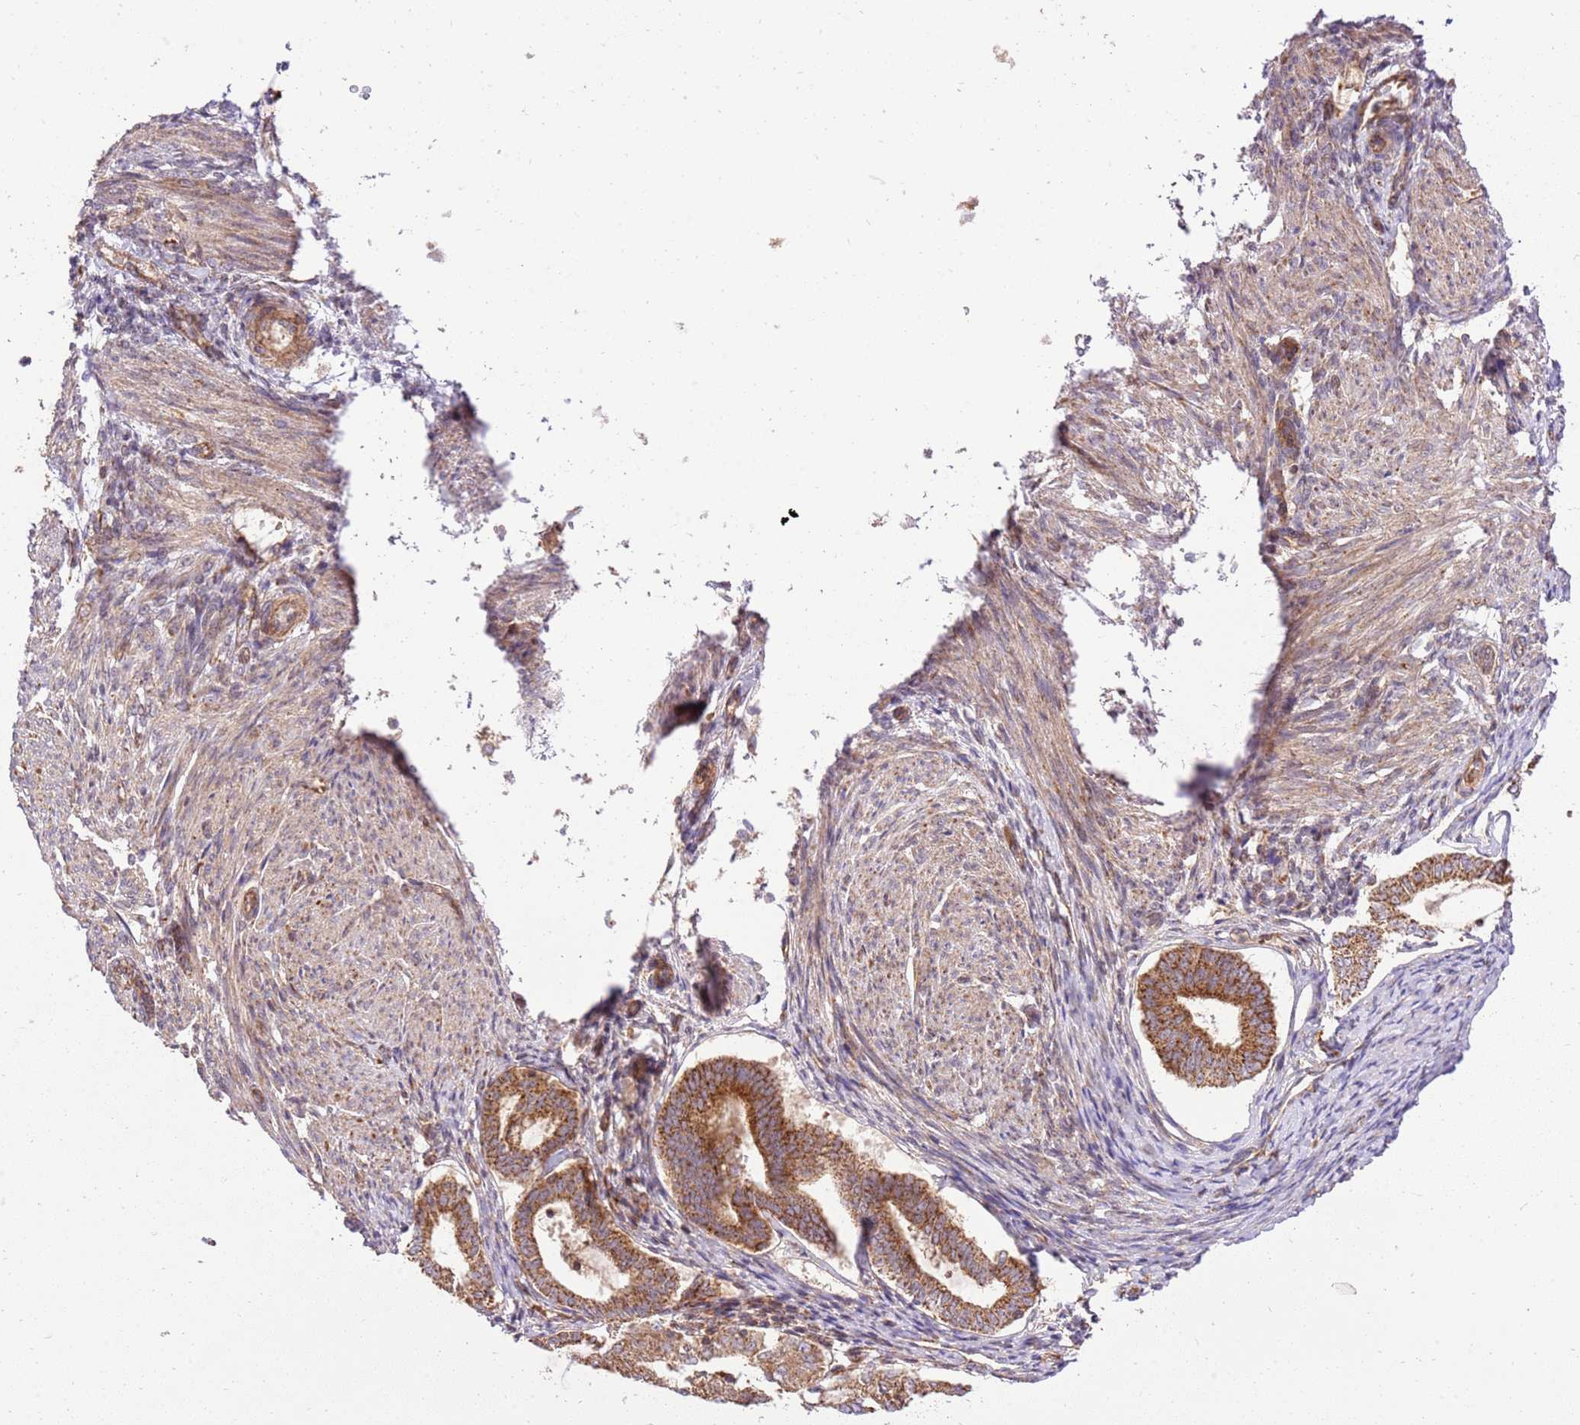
{"staining": {"intensity": "moderate", "quantity": ">75%", "location": "cytoplasmic/membranous"}, "tissue": "endometrial cancer", "cell_type": "Tumor cells", "image_type": "cancer", "snomed": [{"axis": "morphology", "description": "Adenocarcinoma, NOS"}, {"axis": "topography", "description": "Endometrium"}], "caption": "Protein expression by immunohistochemistry (IHC) displays moderate cytoplasmic/membranous staining in approximately >75% of tumor cells in adenocarcinoma (endometrial).", "gene": "SPATA2L", "patient": {"sex": "female", "age": 81}}